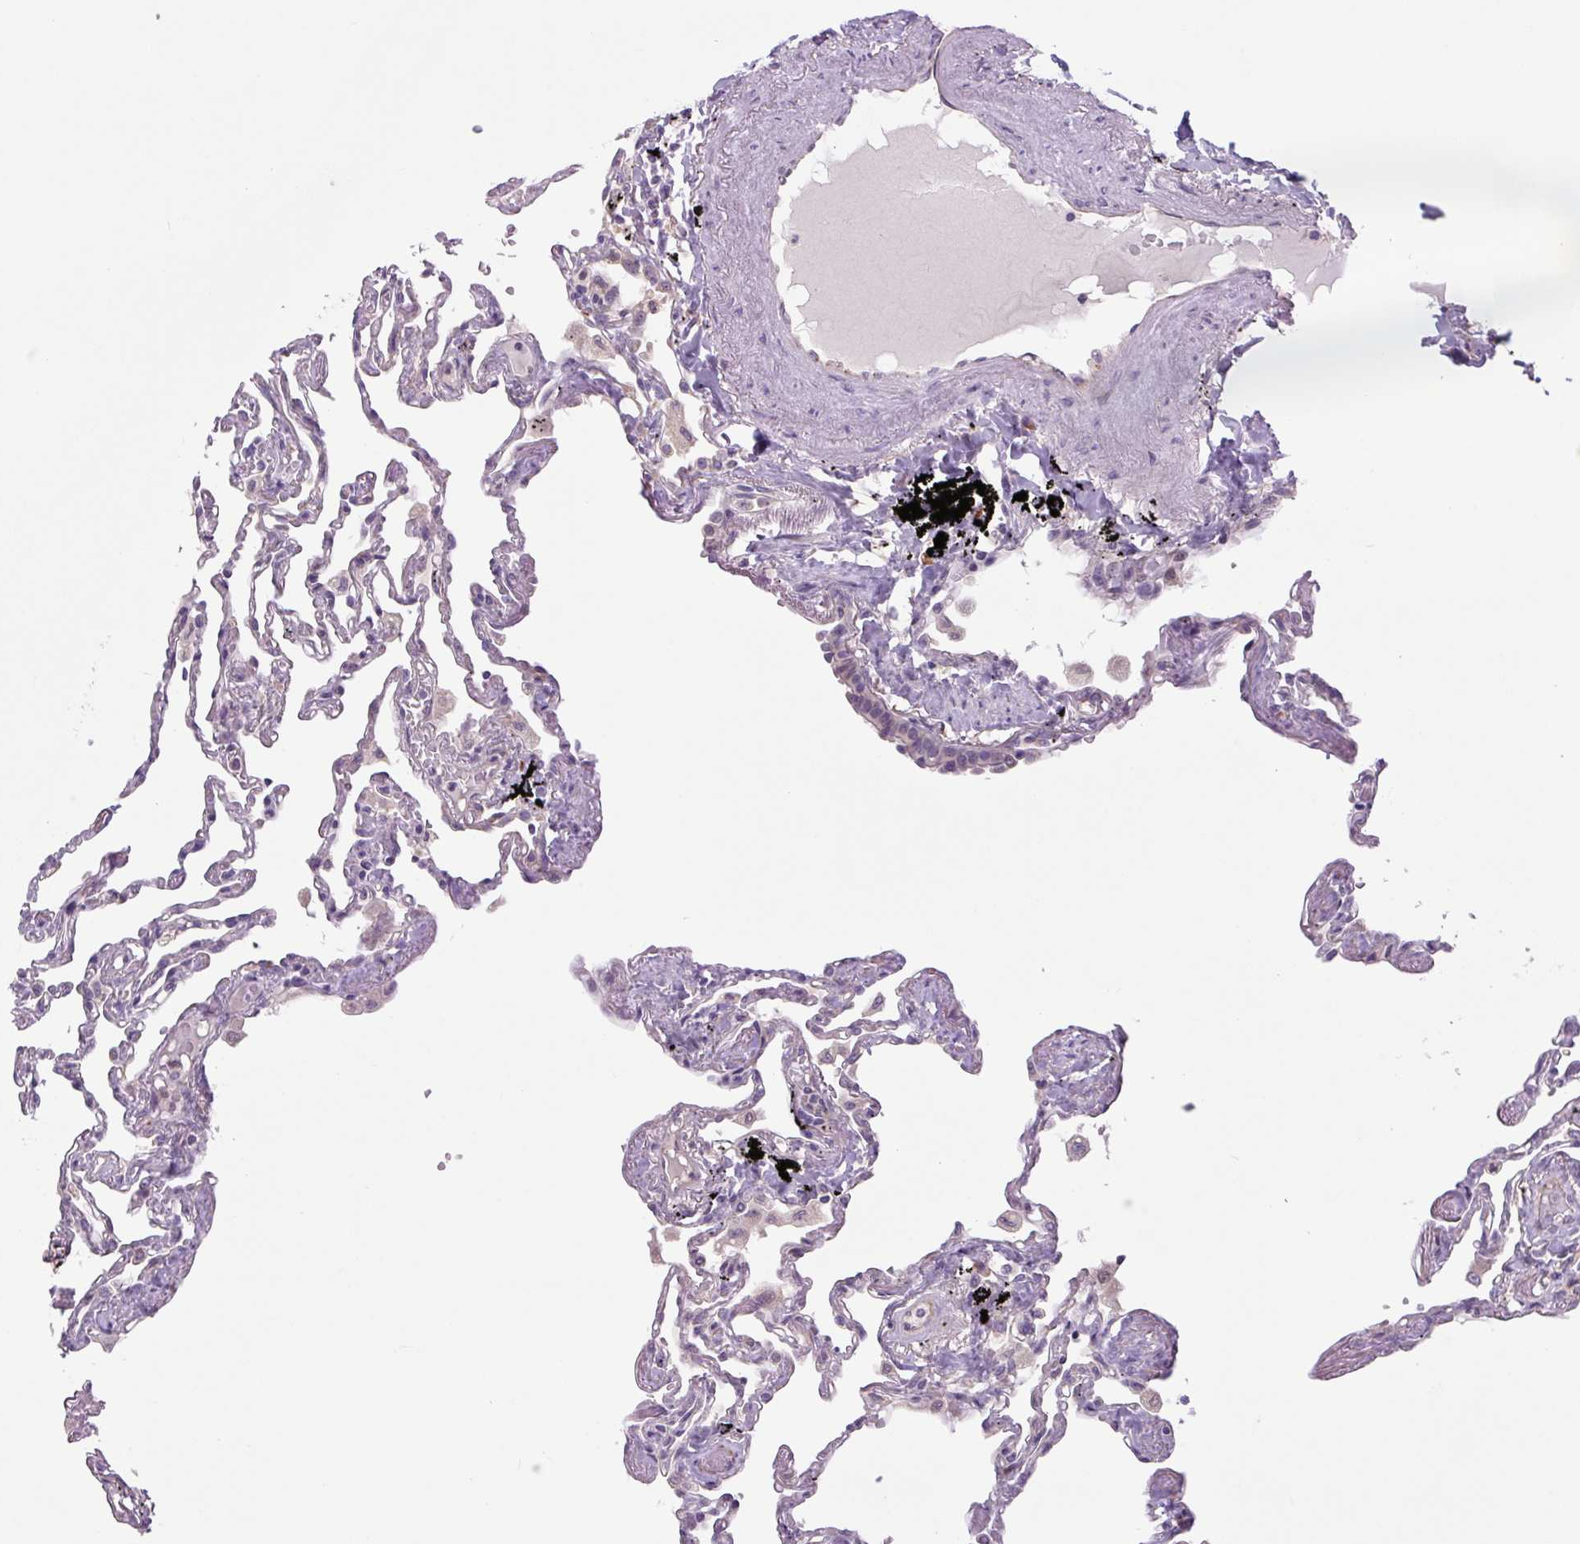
{"staining": {"intensity": "negative", "quantity": "none", "location": "none"}, "tissue": "lung", "cell_type": "Alveolar cells", "image_type": "normal", "snomed": [{"axis": "morphology", "description": "Normal tissue, NOS"}, {"axis": "topography", "description": "Lung"}], "caption": "An image of human lung is negative for staining in alveolar cells. Brightfield microscopy of immunohistochemistry (IHC) stained with DAB (brown) and hematoxylin (blue), captured at high magnification.", "gene": "PLA2G4A", "patient": {"sex": "female", "age": 67}}